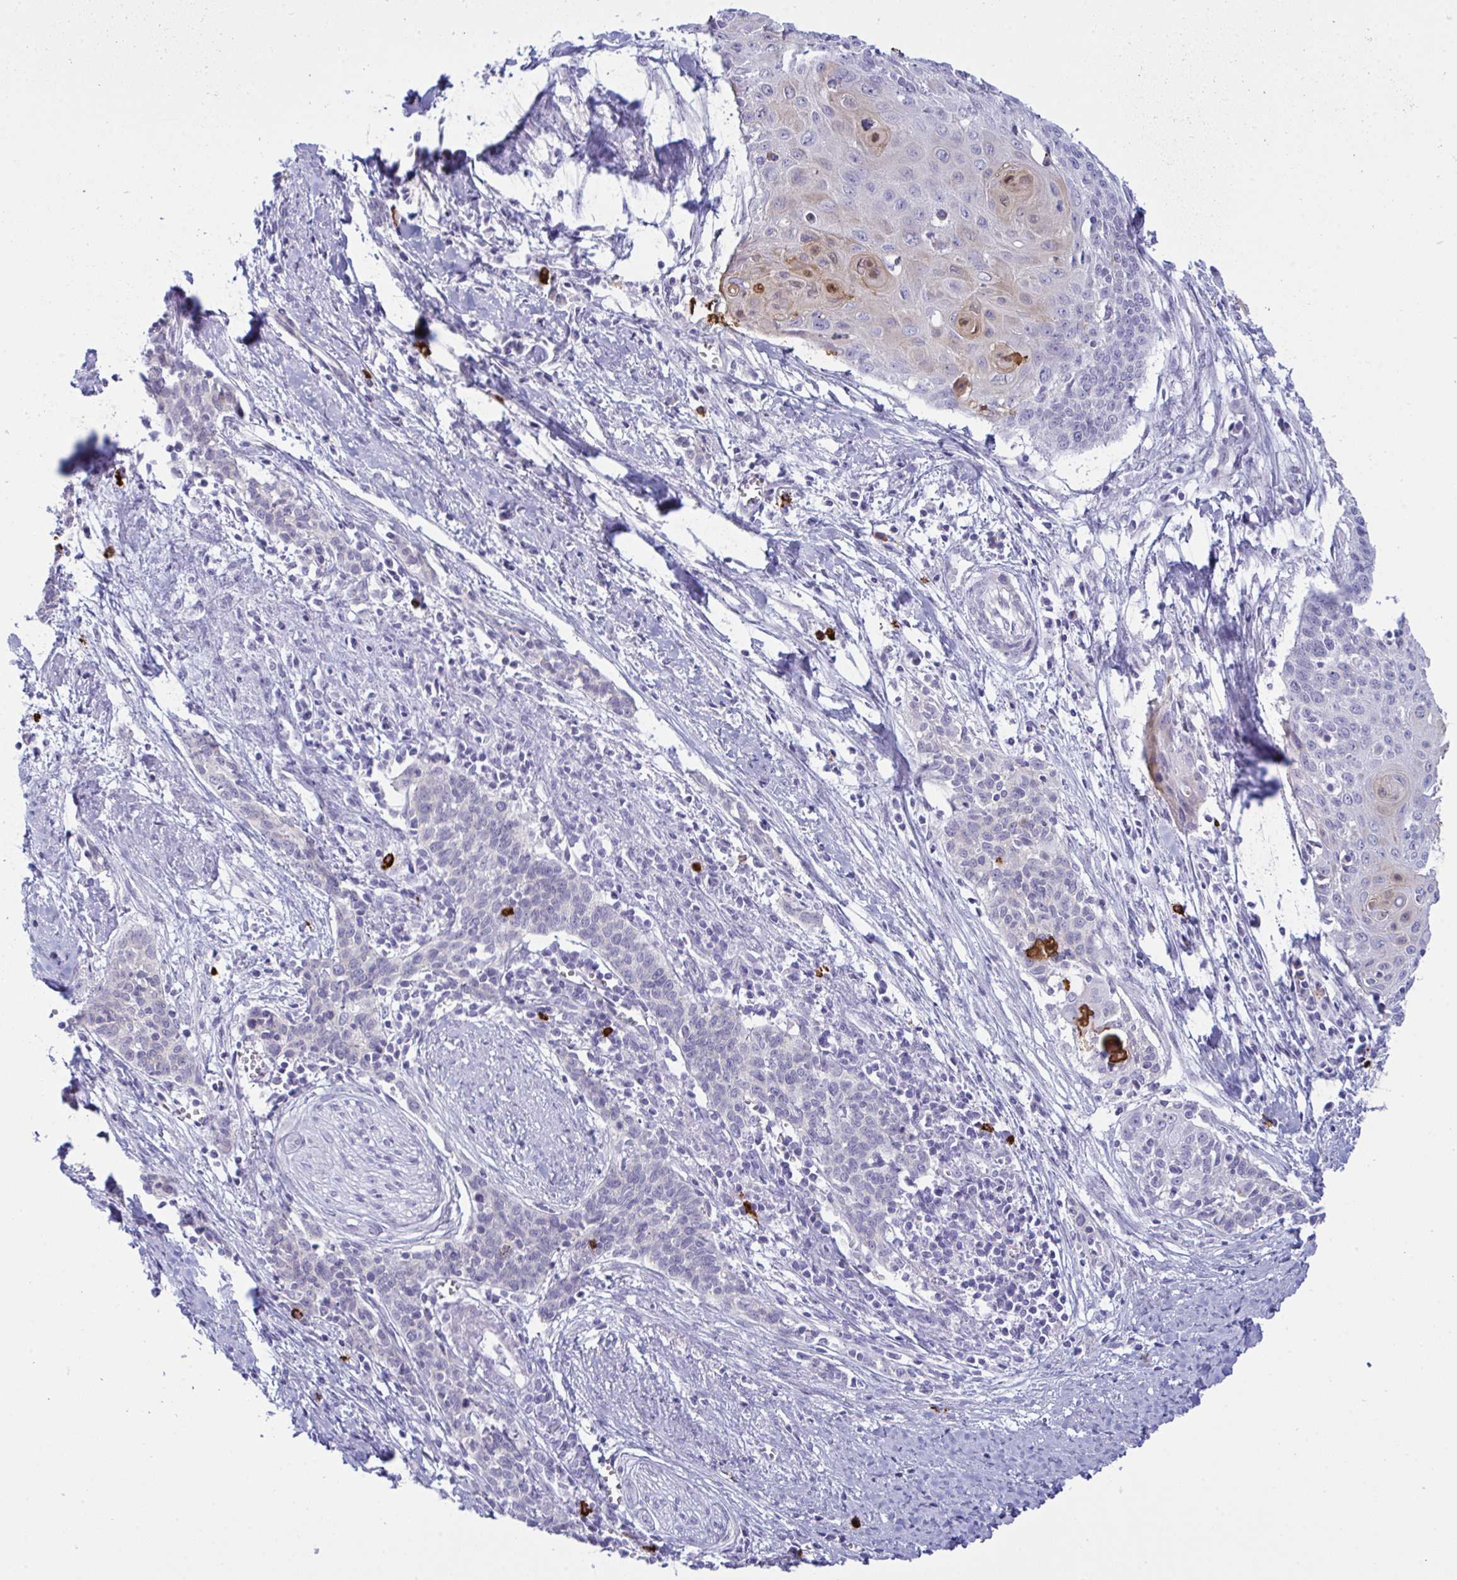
{"staining": {"intensity": "moderate", "quantity": "<25%", "location": "nuclear"}, "tissue": "cervical cancer", "cell_type": "Tumor cells", "image_type": "cancer", "snomed": [{"axis": "morphology", "description": "Squamous cell carcinoma, NOS"}, {"axis": "topography", "description": "Cervix"}], "caption": "Immunohistochemistry photomicrograph of human cervical cancer (squamous cell carcinoma) stained for a protein (brown), which displays low levels of moderate nuclear expression in about <25% of tumor cells.", "gene": "ZNF684", "patient": {"sex": "female", "age": 39}}